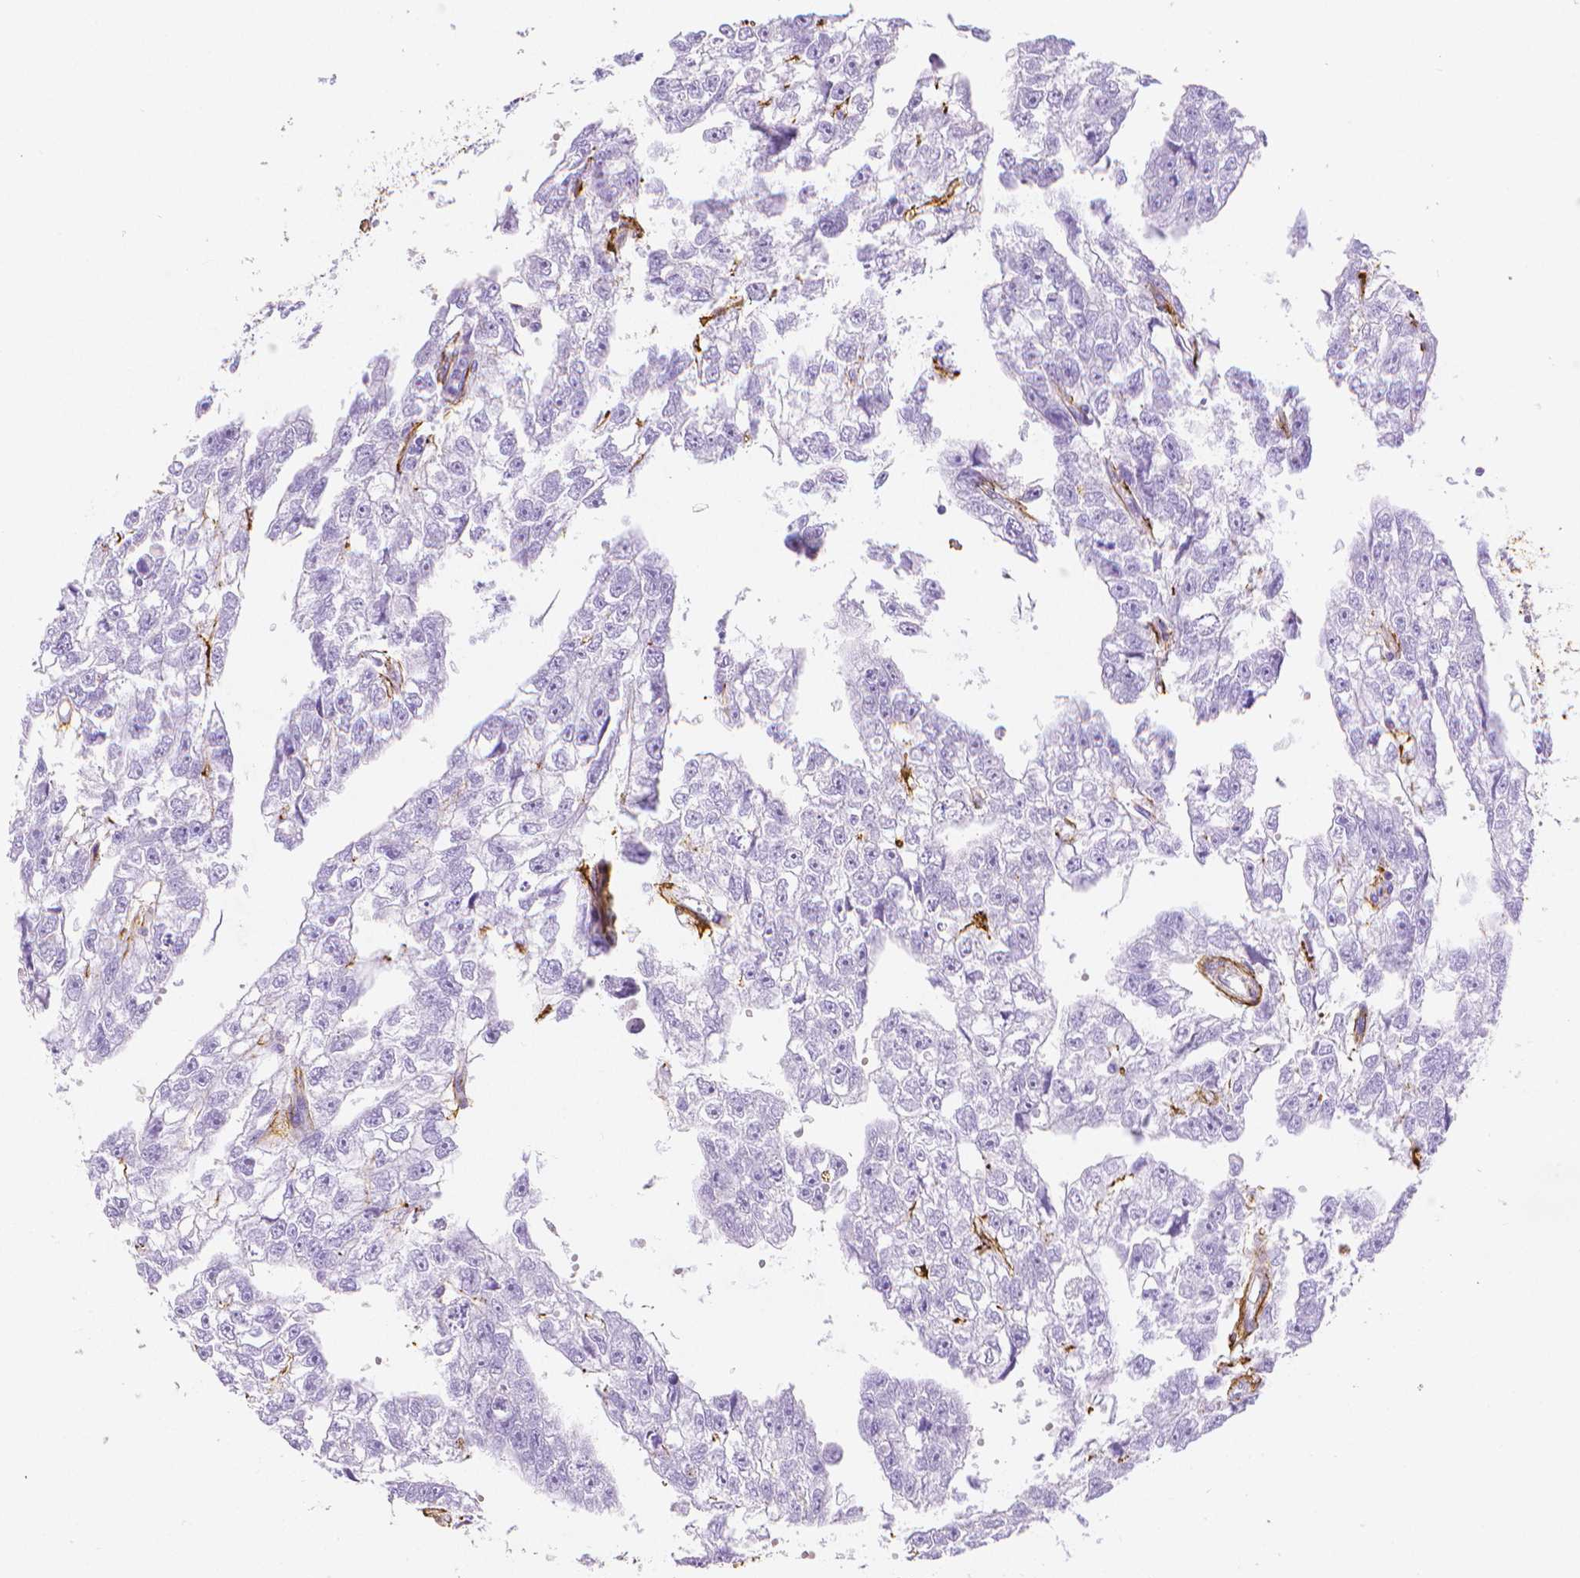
{"staining": {"intensity": "negative", "quantity": "none", "location": "none"}, "tissue": "testis cancer", "cell_type": "Tumor cells", "image_type": "cancer", "snomed": [{"axis": "morphology", "description": "Carcinoma, Embryonal, NOS"}, {"axis": "morphology", "description": "Teratoma, malignant, NOS"}, {"axis": "topography", "description": "Testis"}], "caption": "Tumor cells are negative for brown protein staining in testis cancer (embryonal carcinoma).", "gene": "FBN1", "patient": {"sex": "male", "age": 44}}